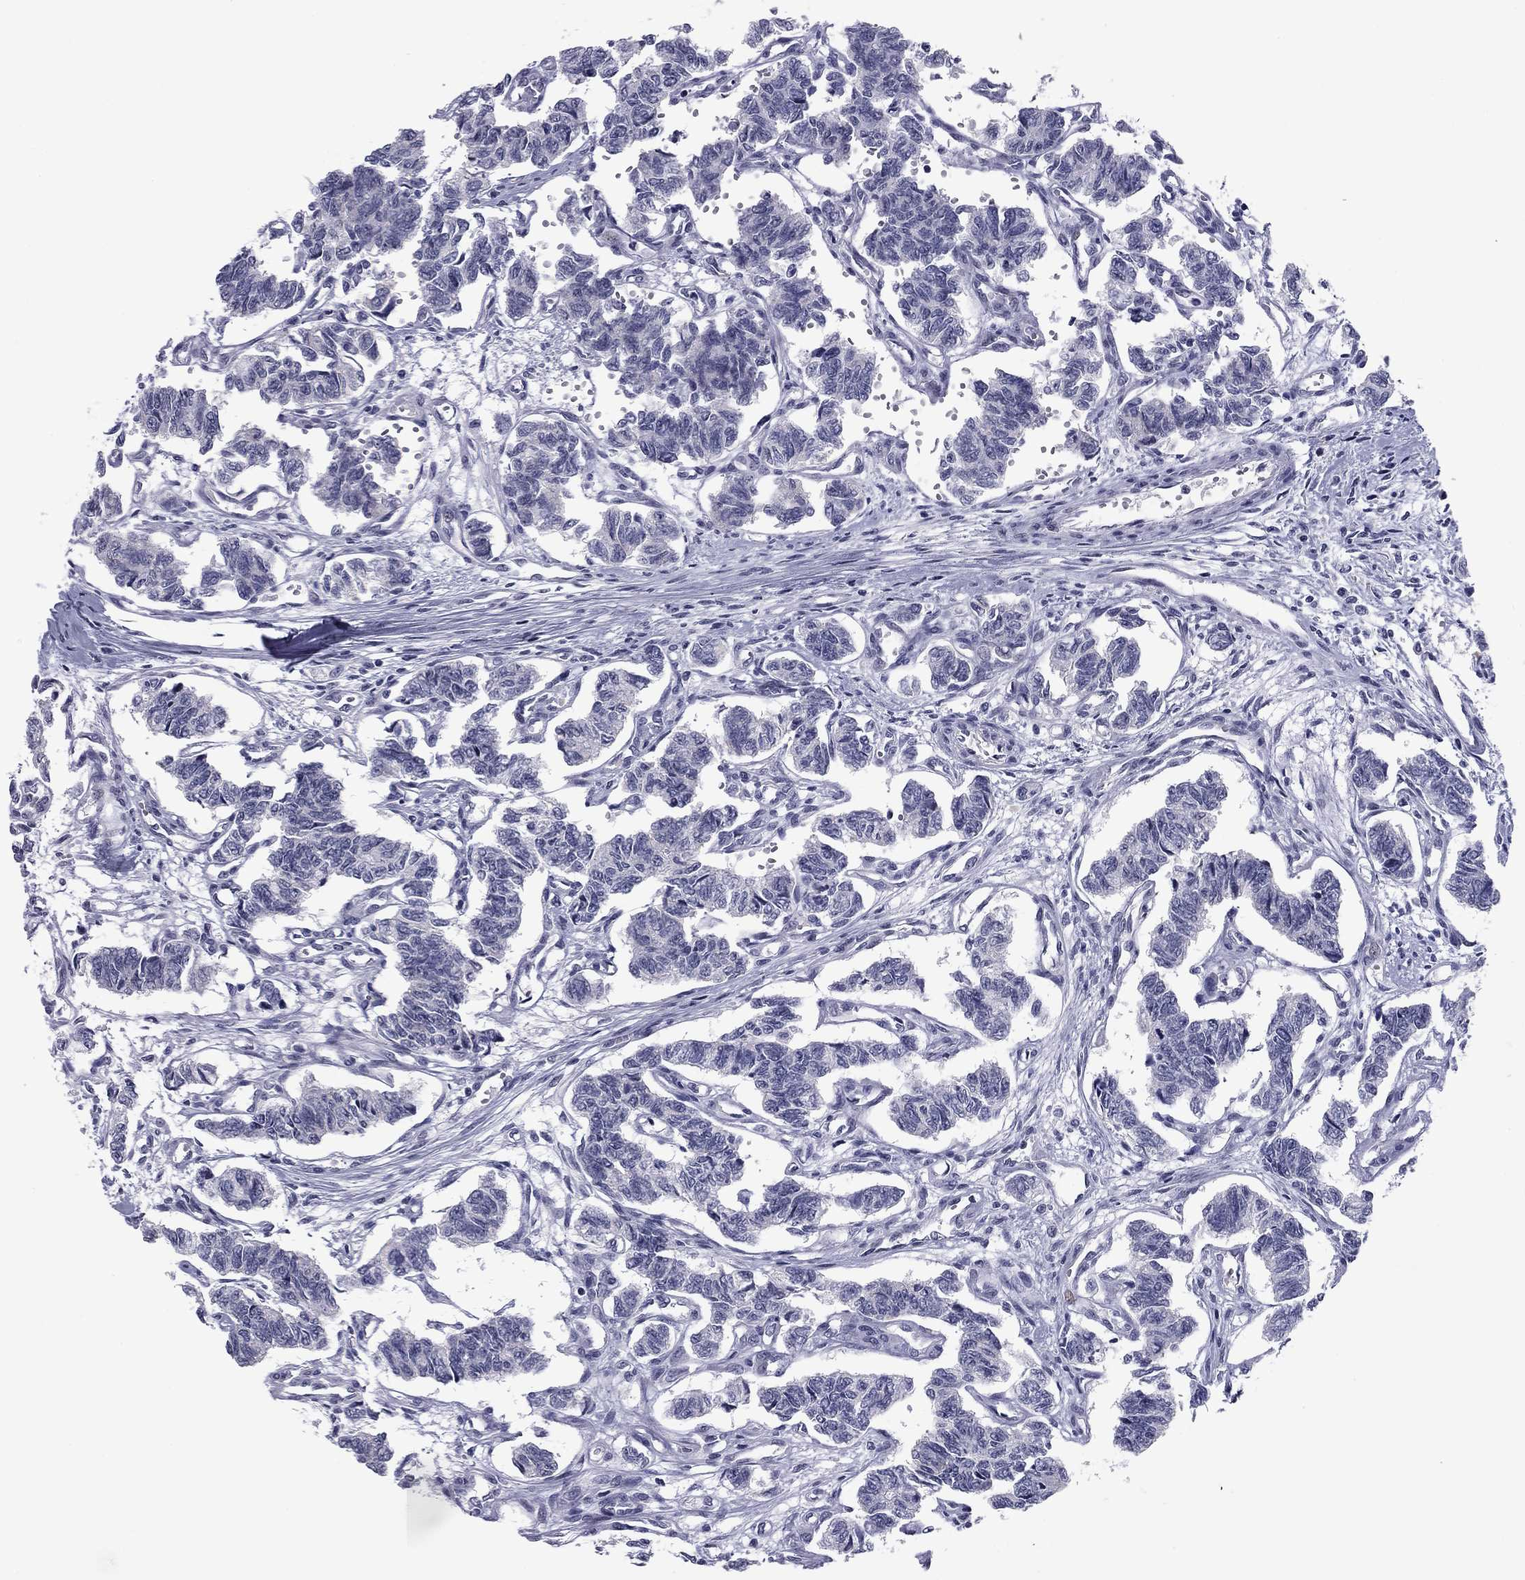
{"staining": {"intensity": "negative", "quantity": "none", "location": "none"}, "tissue": "carcinoid", "cell_type": "Tumor cells", "image_type": "cancer", "snomed": [{"axis": "morphology", "description": "Carcinoid, malignant, NOS"}, {"axis": "topography", "description": "Kidney"}], "caption": "DAB (3,3'-diaminobenzidine) immunohistochemical staining of carcinoid shows no significant staining in tumor cells.", "gene": "PRPH", "patient": {"sex": "female", "age": 41}}